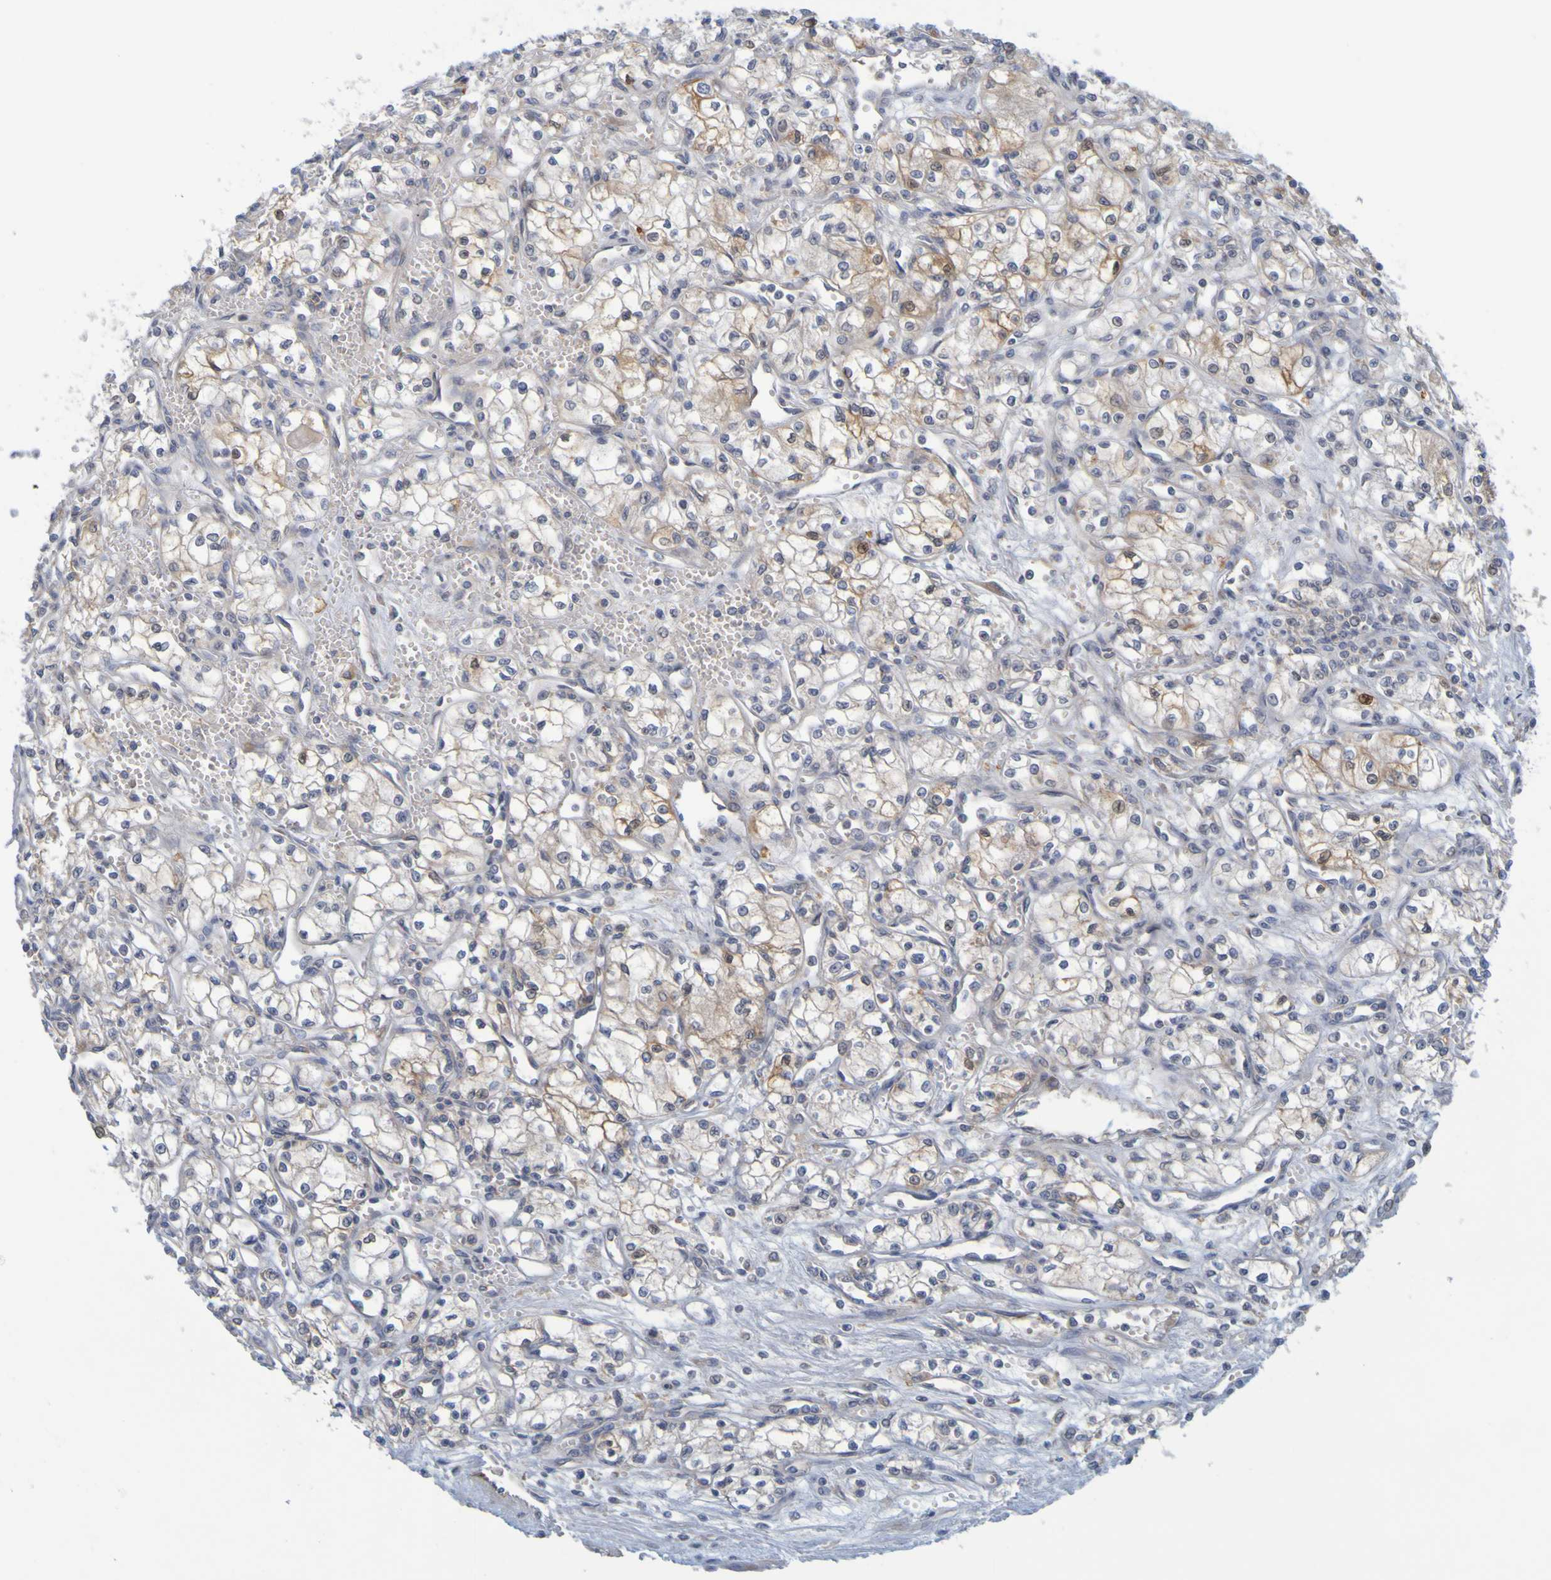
{"staining": {"intensity": "moderate", "quantity": "25%-75%", "location": "cytoplasmic/membranous"}, "tissue": "renal cancer", "cell_type": "Tumor cells", "image_type": "cancer", "snomed": [{"axis": "morphology", "description": "Normal tissue, NOS"}, {"axis": "morphology", "description": "Adenocarcinoma, NOS"}, {"axis": "topography", "description": "Kidney"}], "caption": "Renal cancer stained for a protein displays moderate cytoplasmic/membranous positivity in tumor cells. (Stains: DAB (3,3'-diaminobenzidine) in brown, nuclei in blue, Microscopy: brightfield microscopy at high magnification).", "gene": "MOGS", "patient": {"sex": "male", "age": 59}}